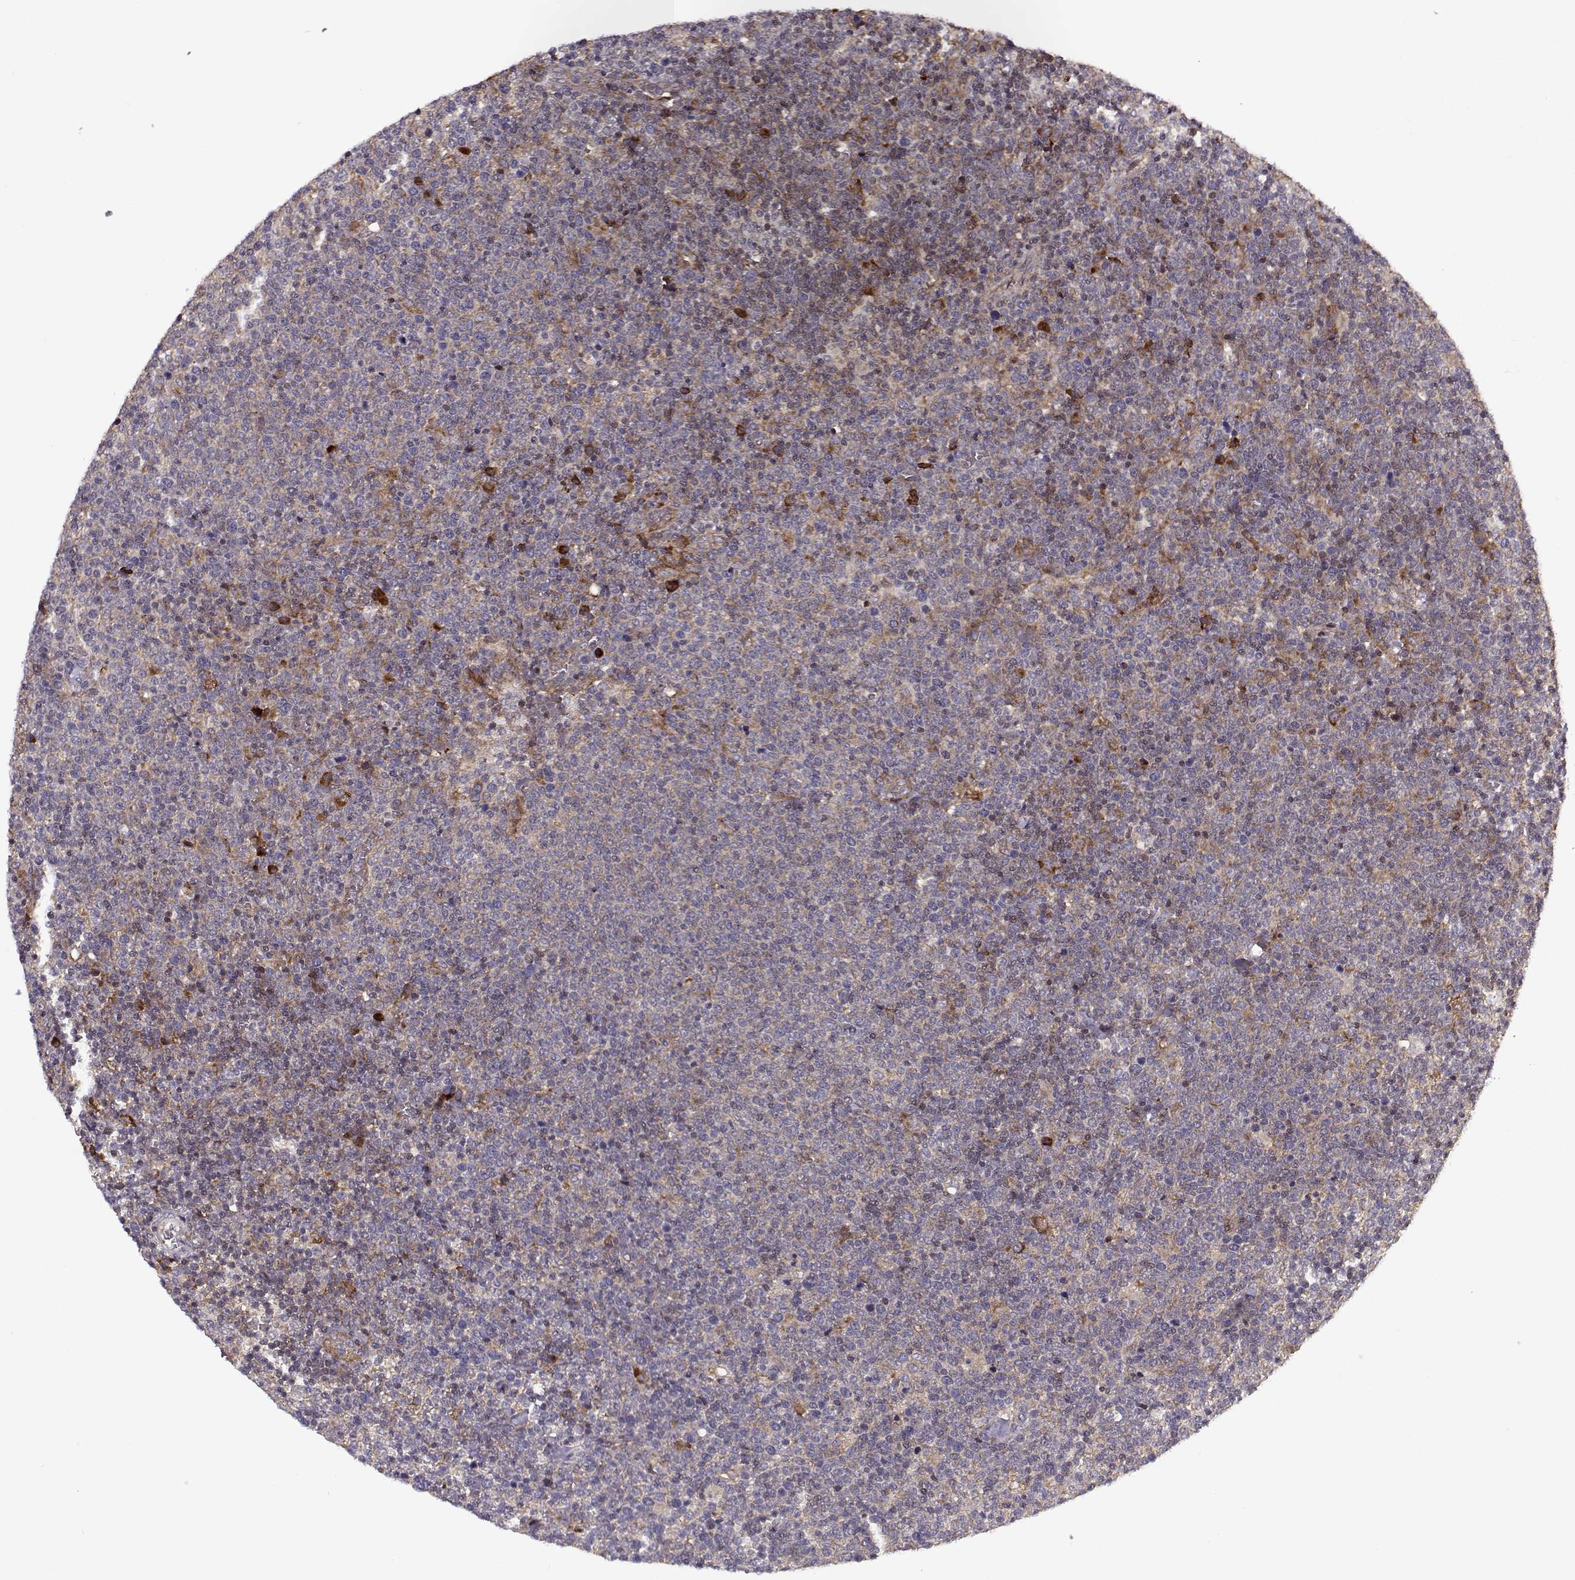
{"staining": {"intensity": "weak", "quantity": "25%-75%", "location": "cytoplasmic/membranous"}, "tissue": "lymphoma", "cell_type": "Tumor cells", "image_type": "cancer", "snomed": [{"axis": "morphology", "description": "Malignant lymphoma, non-Hodgkin's type, High grade"}, {"axis": "topography", "description": "Lymph node"}], "caption": "Protein expression analysis of human lymphoma reveals weak cytoplasmic/membranous expression in about 25%-75% of tumor cells. (IHC, brightfield microscopy, high magnification).", "gene": "RPL31", "patient": {"sex": "male", "age": 61}}